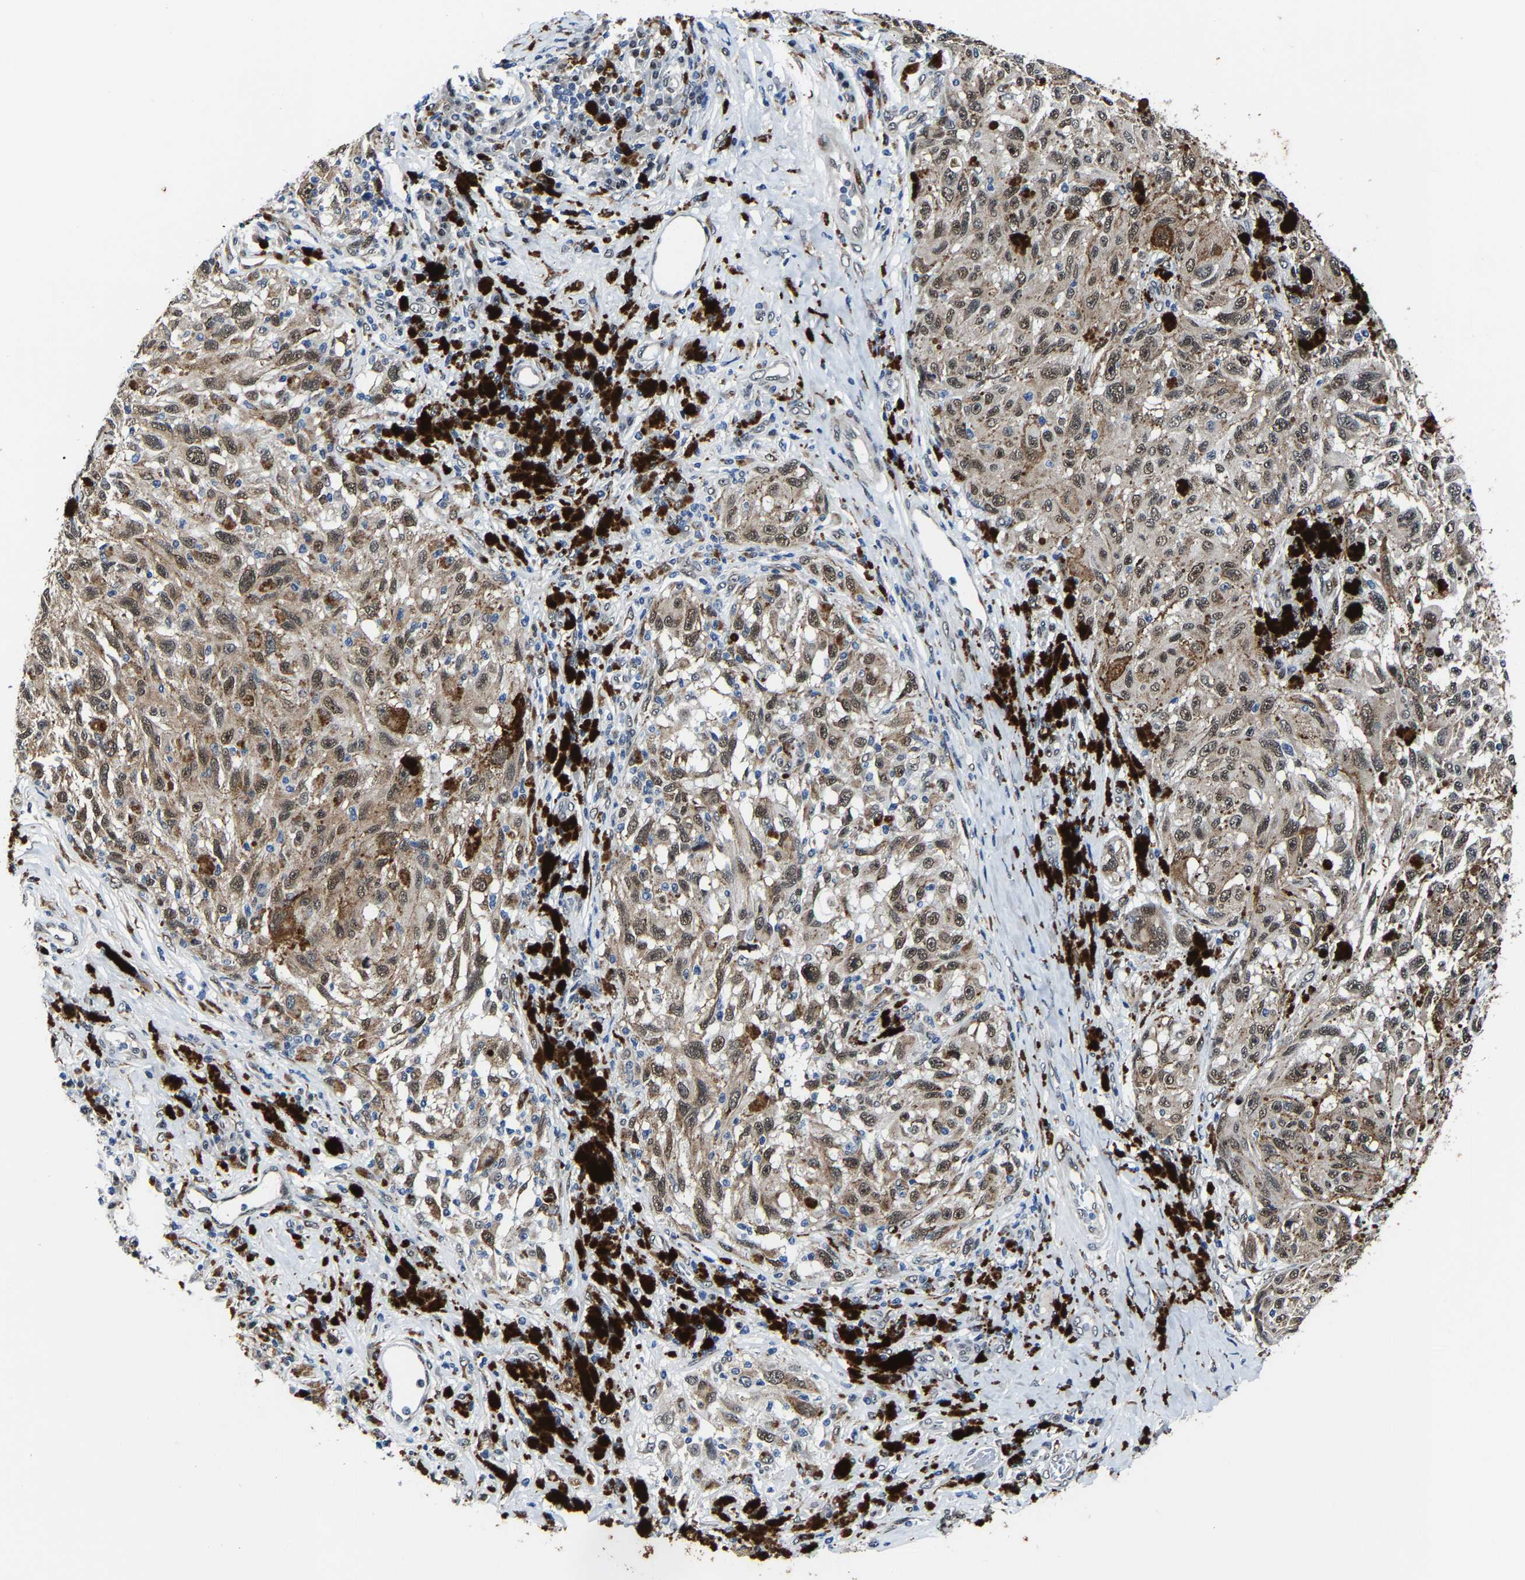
{"staining": {"intensity": "moderate", "quantity": ">75%", "location": "cytoplasmic/membranous,nuclear"}, "tissue": "melanoma", "cell_type": "Tumor cells", "image_type": "cancer", "snomed": [{"axis": "morphology", "description": "Malignant melanoma, NOS"}, {"axis": "topography", "description": "Skin"}], "caption": "Moderate cytoplasmic/membranous and nuclear protein expression is seen in about >75% of tumor cells in melanoma. The staining was performed using DAB (3,3'-diaminobenzidine) to visualize the protein expression in brown, while the nuclei were stained in blue with hematoxylin (Magnification: 20x).", "gene": "METTL1", "patient": {"sex": "female", "age": 73}}